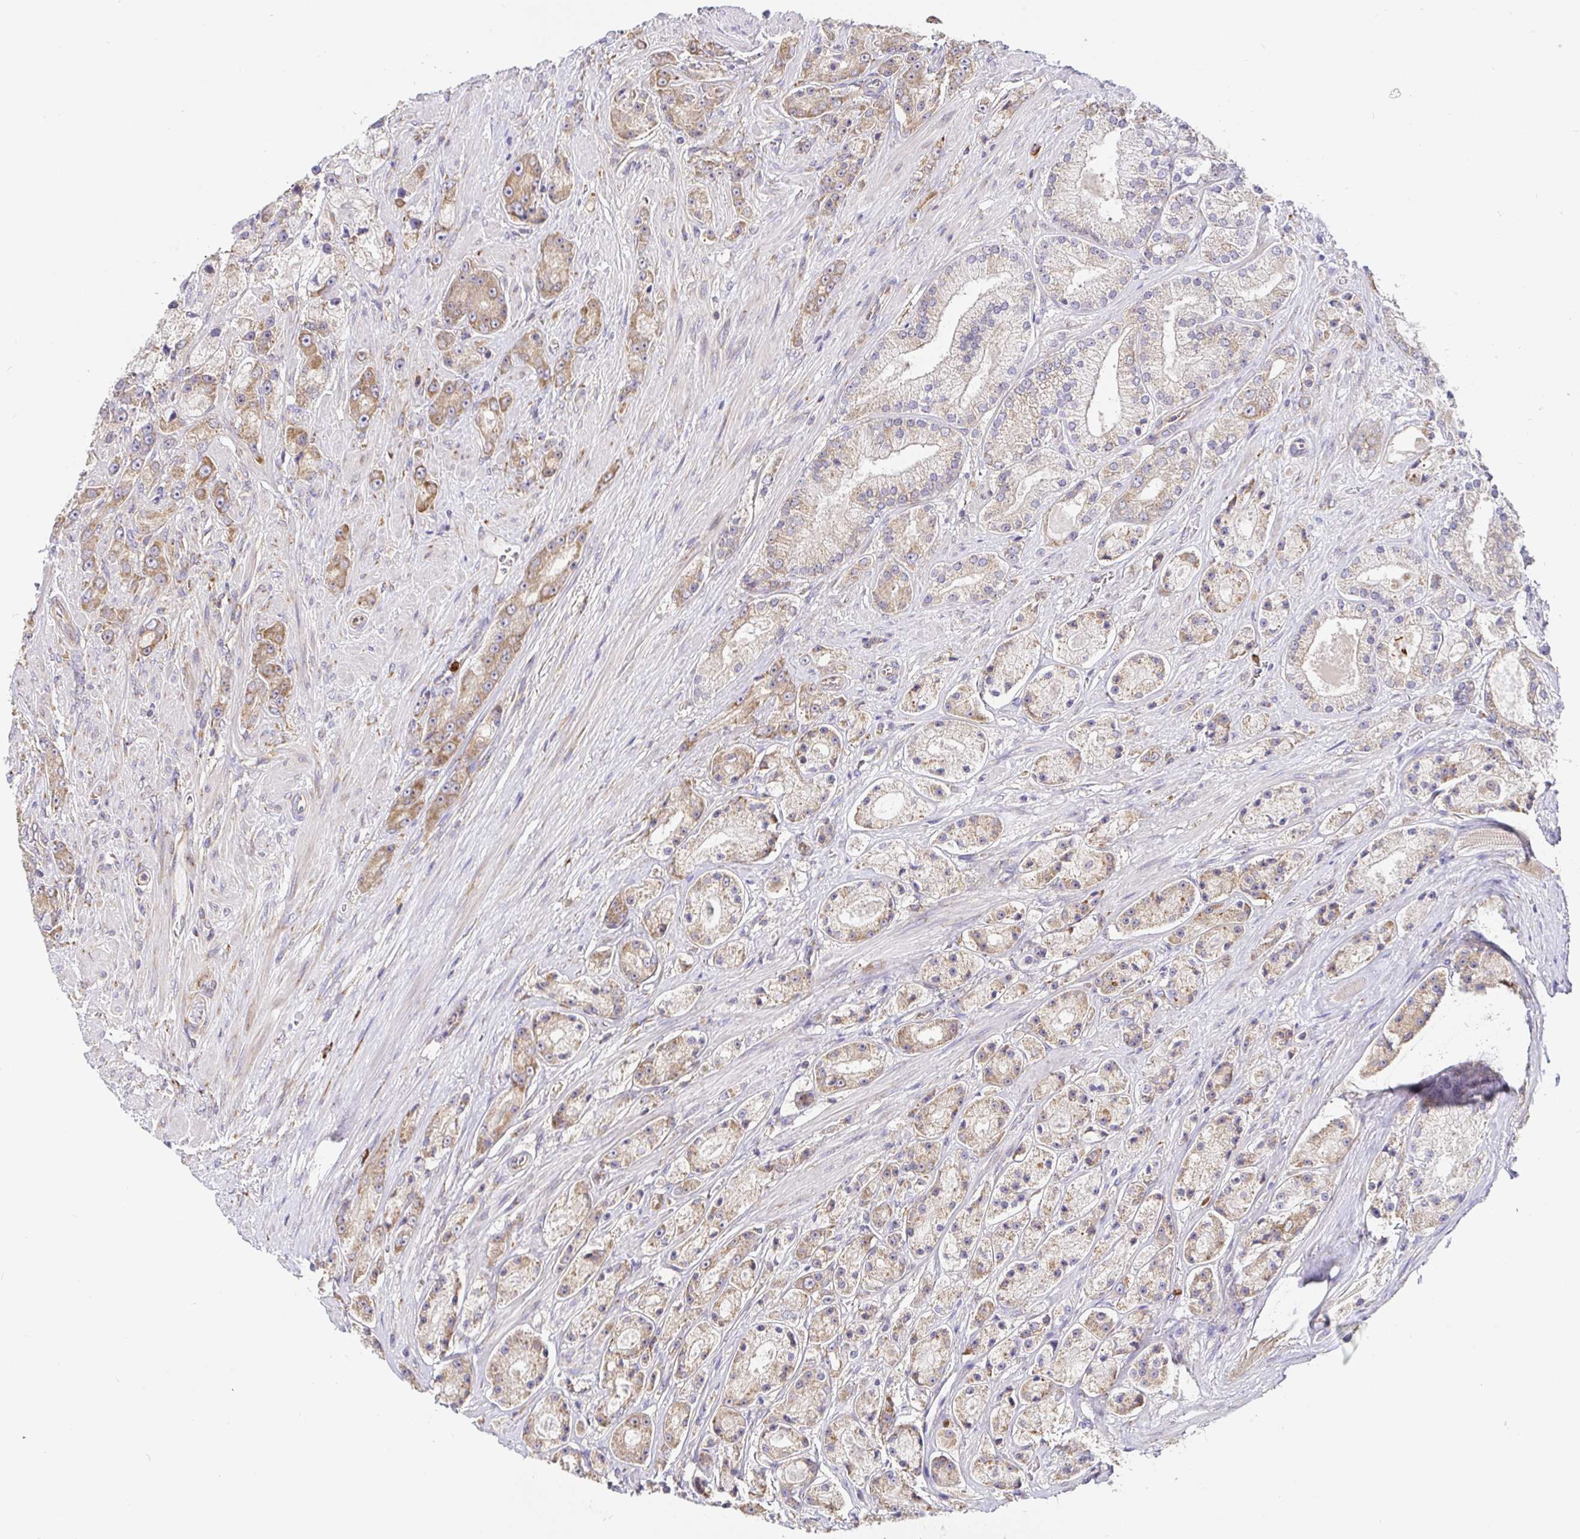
{"staining": {"intensity": "weak", "quantity": ">75%", "location": "cytoplasmic/membranous"}, "tissue": "prostate cancer", "cell_type": "Tumor cells", "image_type": "cancer", "snomed": [{"axis": "morphology", "description": "Adenocarcinoma, High grade"}, {"axis": "topography", "description": "Prostate"}], "caption": "Immunohistochemical staining of human high-grade adenocarcinoma (prostate) displays low levels of weak cytoplasmic/membranous protein positivity in about >75% of tumor cells.", "gene": "PDPK1", "patient": {"sex": "male", "age": 67}}